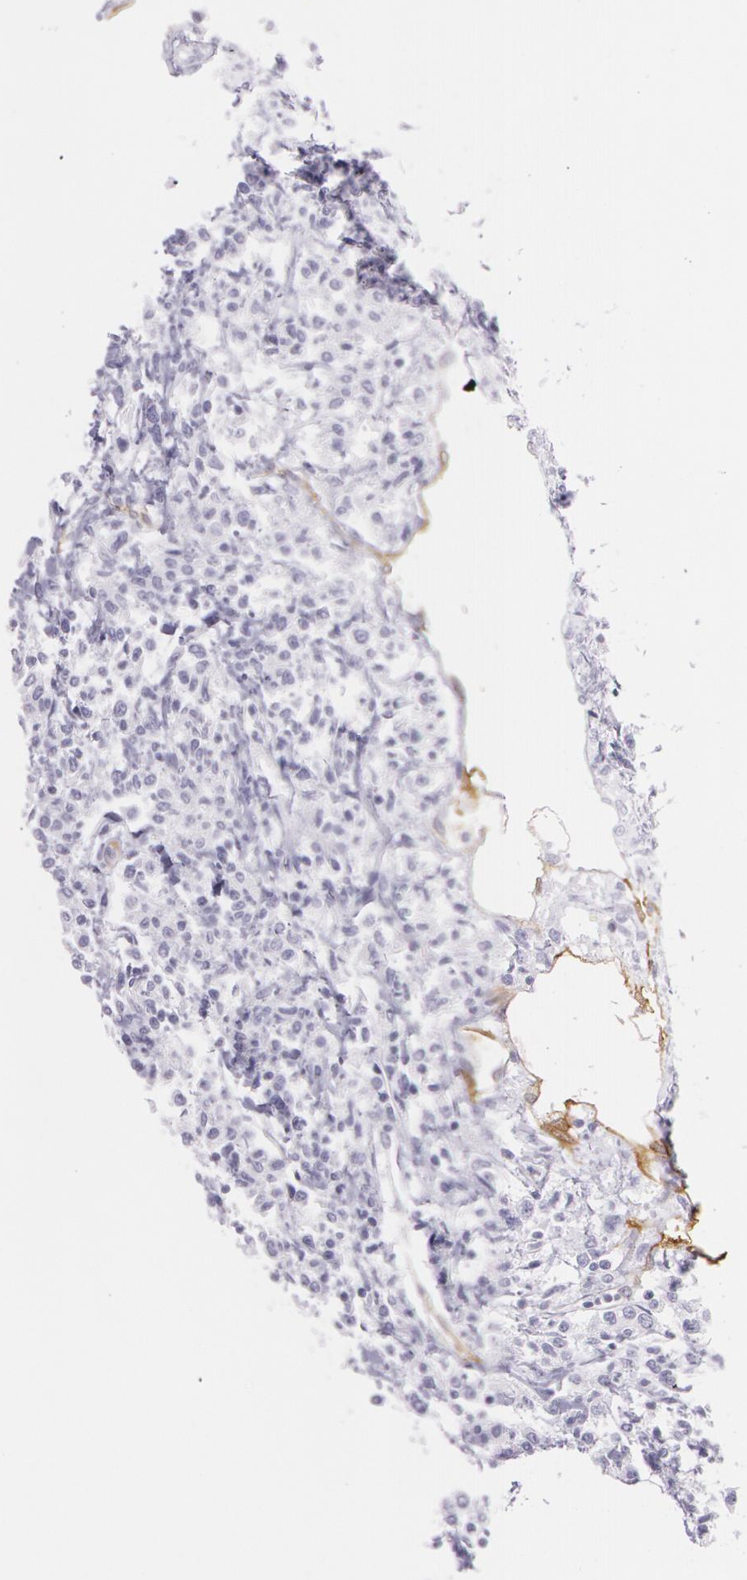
{"staining": {"intensity": "negative", "quantity": "none", "location": "none"}, "tissue": "lymphoma", "cell_type": "Tumor cells", "image_type": "cancer", "snomed": [{"axis": "morphology", "description": "Malignant lymphoma, non-Hodgkin's type, Low grade"}, {"axis": "topography", "description": "Small intestine"}], "caption": "IHC of low-grade malignant lymphoma, non-Hodgkin's type reveals no positivity in tumor cells.", "gene": "SNCG", "patient": {"sex": "female", "age": 59}}